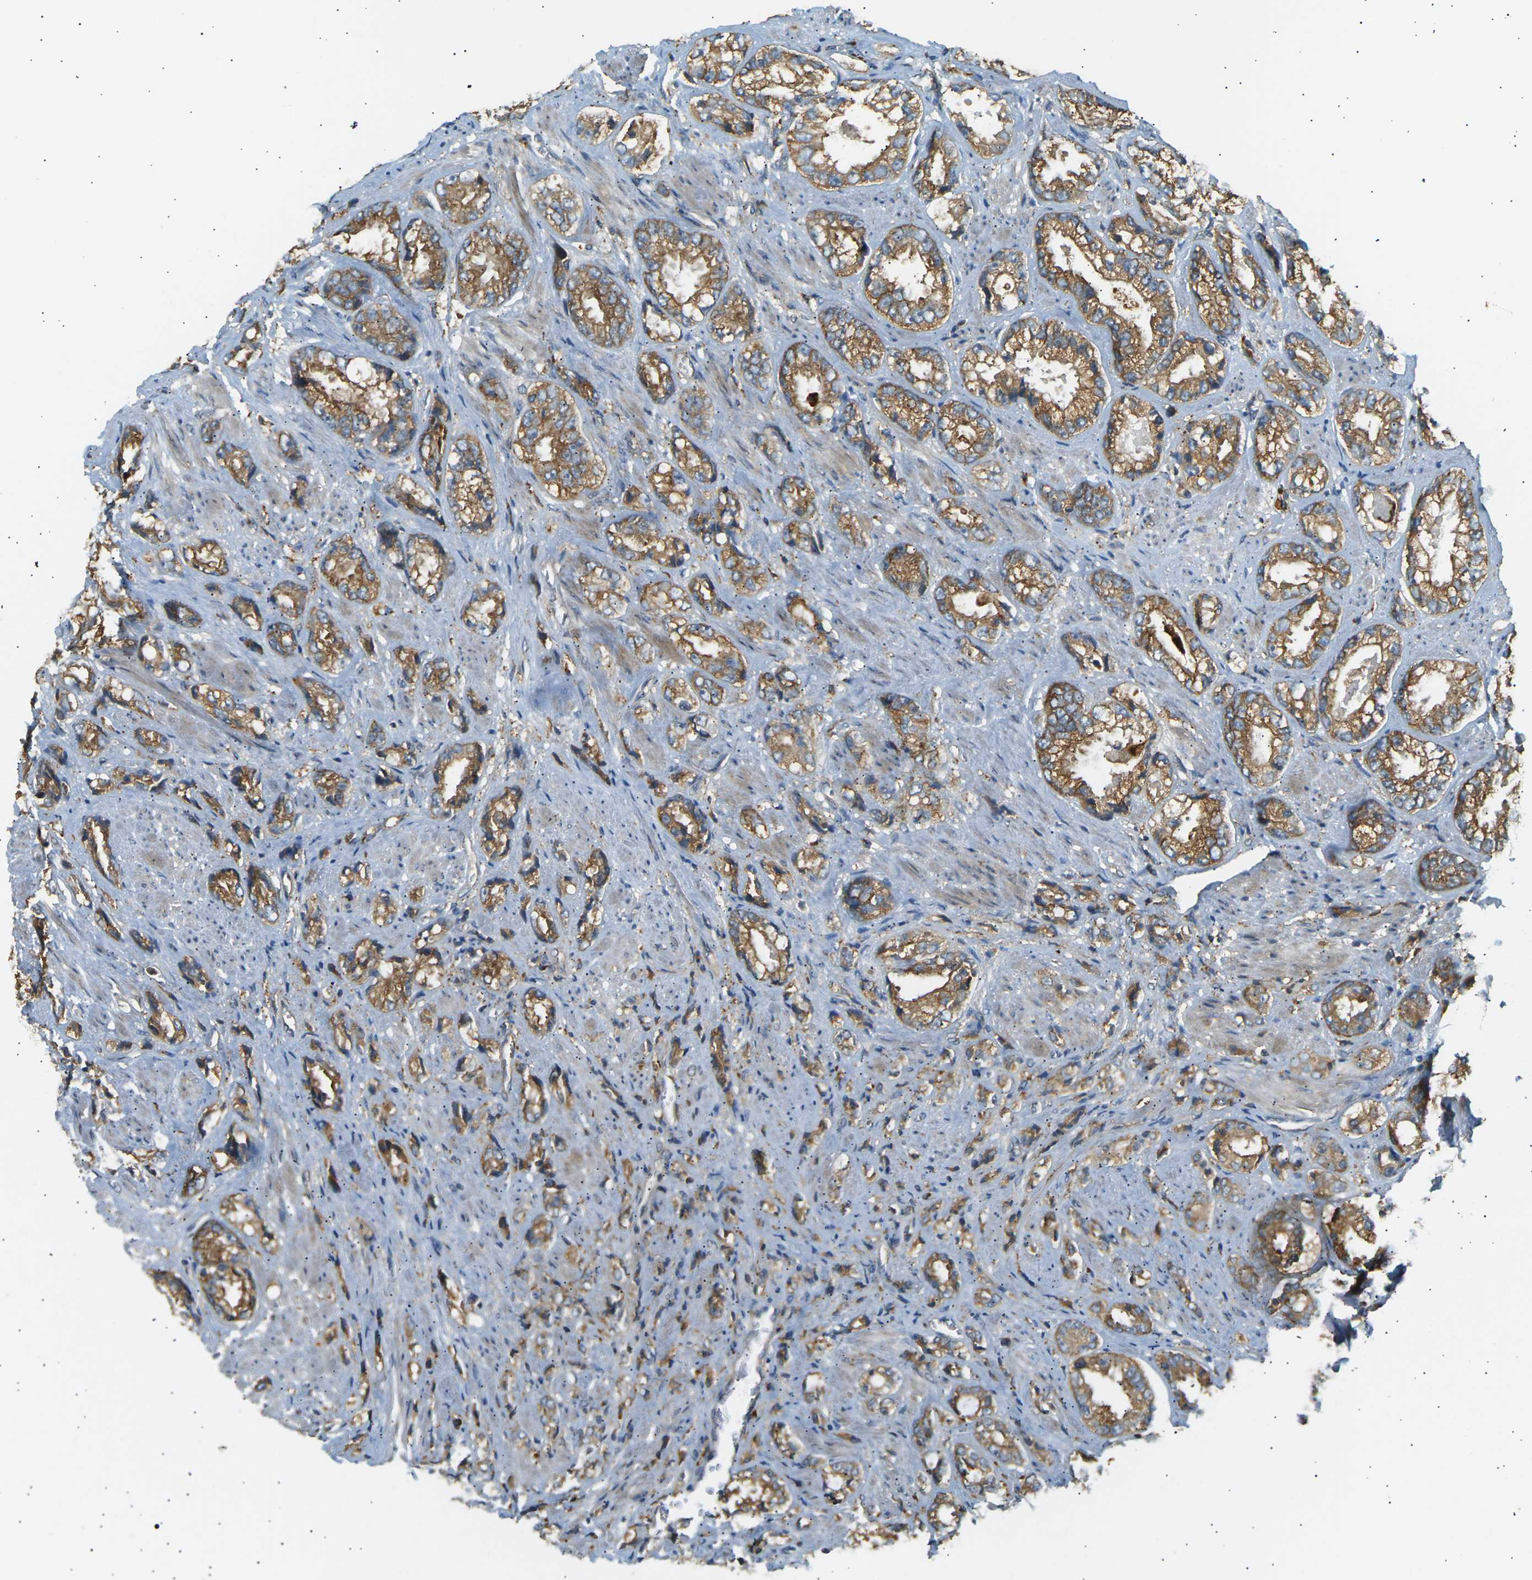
{"staining": {"intensity": "moderate", "quantity": ">75%", "location": "cytoplasmic/membranous"}, "tissue": "prostate cancer", "cell_type": "Tumor cells", "image_type": "cancer", "snomed": [{"axis": "morphology", "description": "Adenocarcinoma, High grade"}, {"axis": "topography", "description": "Prostate"}], "caption": "Prostate cancer was stained to show a protein in brown. There is medium levels of moderate cytoplasmic/membranous positivity in approximately >75% of tumor cells.", "gene": "CDK17", "patient": {"sex": "male", "age": 61}}